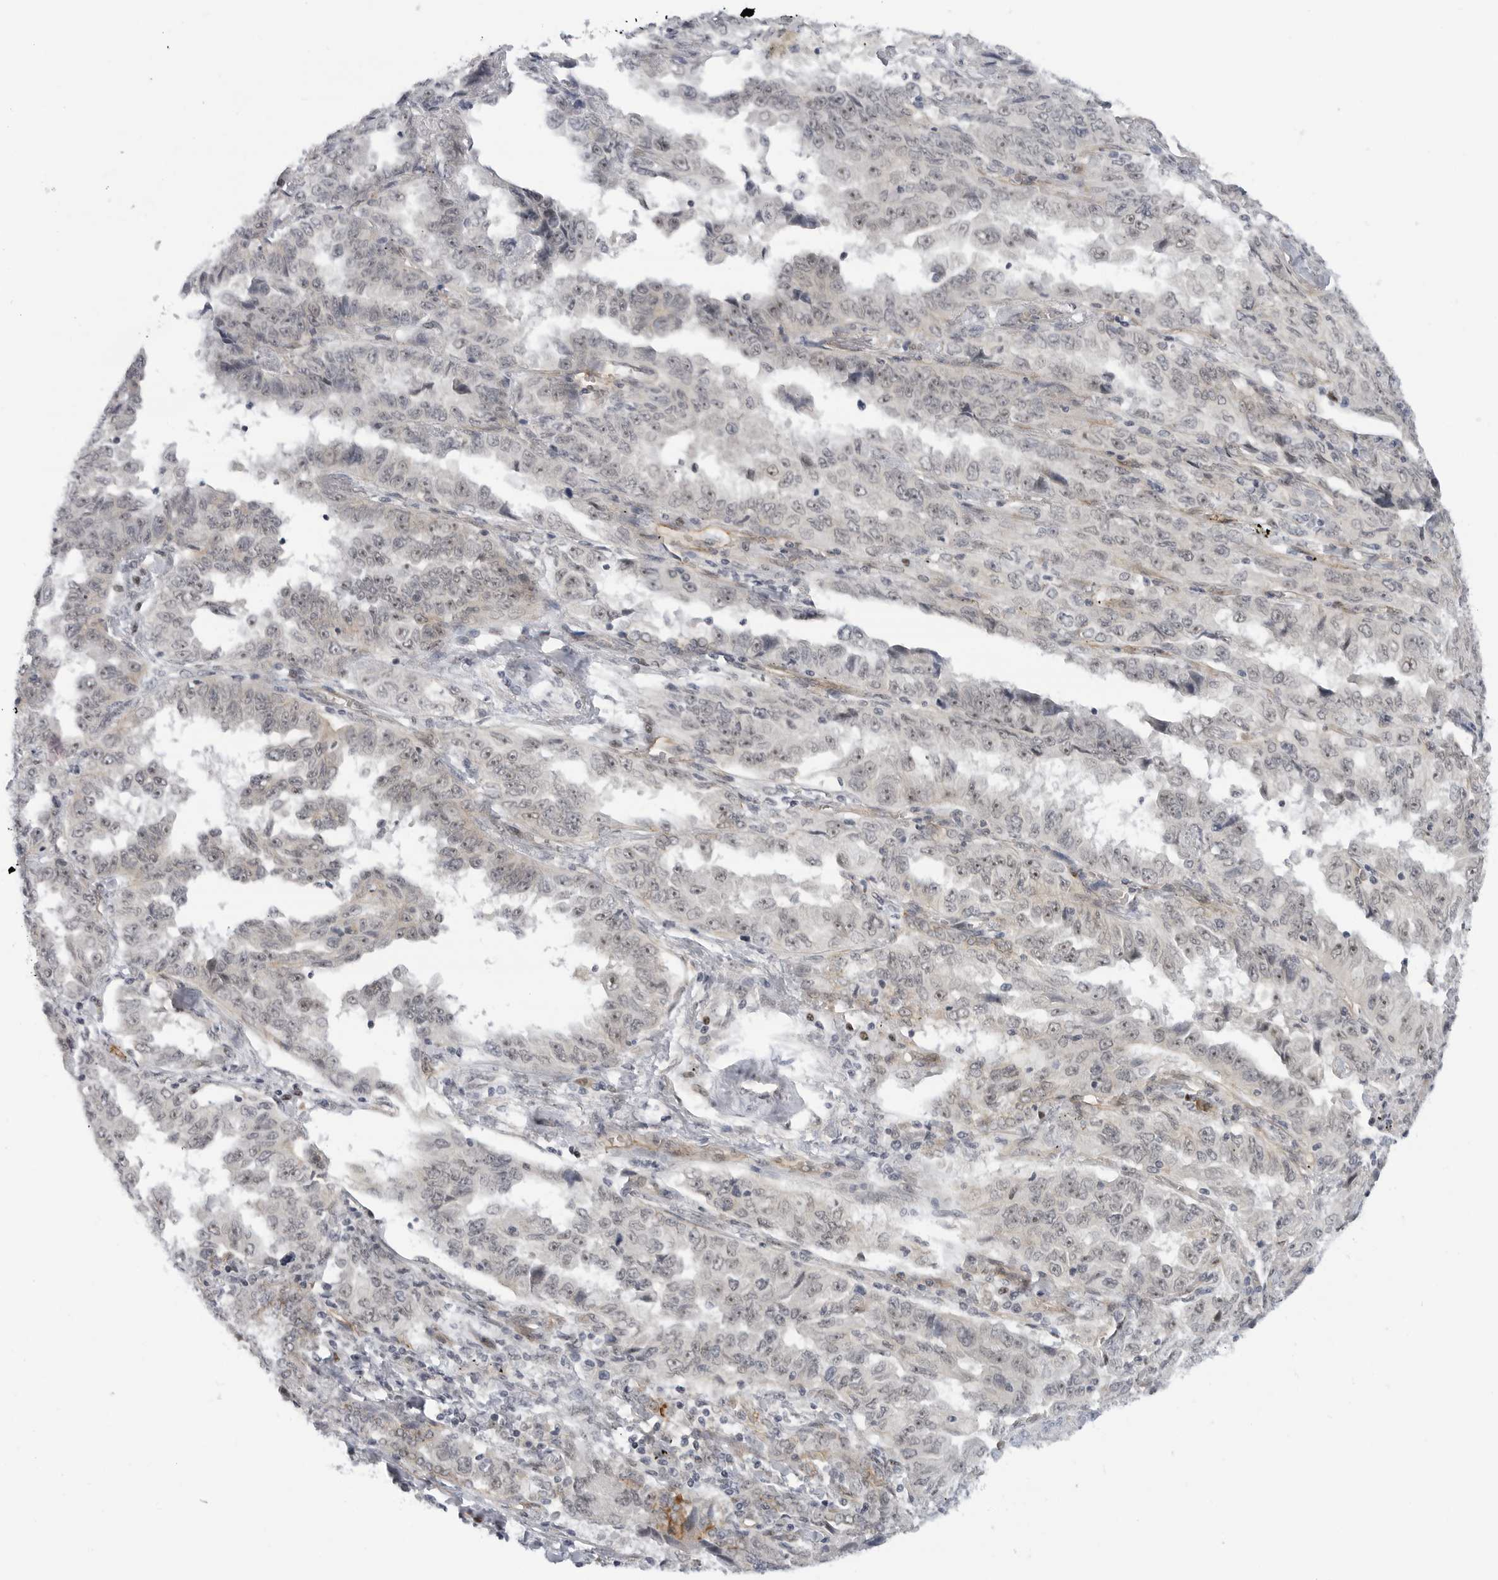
{"staining": {"intensity": "weak", "quantity": "<25%", "location": "nuclear"}, "tissue": "lung cancer", "cell_type": "Tumor cells", "image_type": "cancer", "snomed": [{"axis": "morphology", "description": "Adenocarcinoma, NOS"}, {"axis": "topography", "description": "Lung"}], "caption": "Adenocarcinoma (lung) stained for a protein using immunohistochemistry exhibits no positivity tumor cells.", "gene": "CEP295NL", "patient": {"sex": "female", "age": 51}}